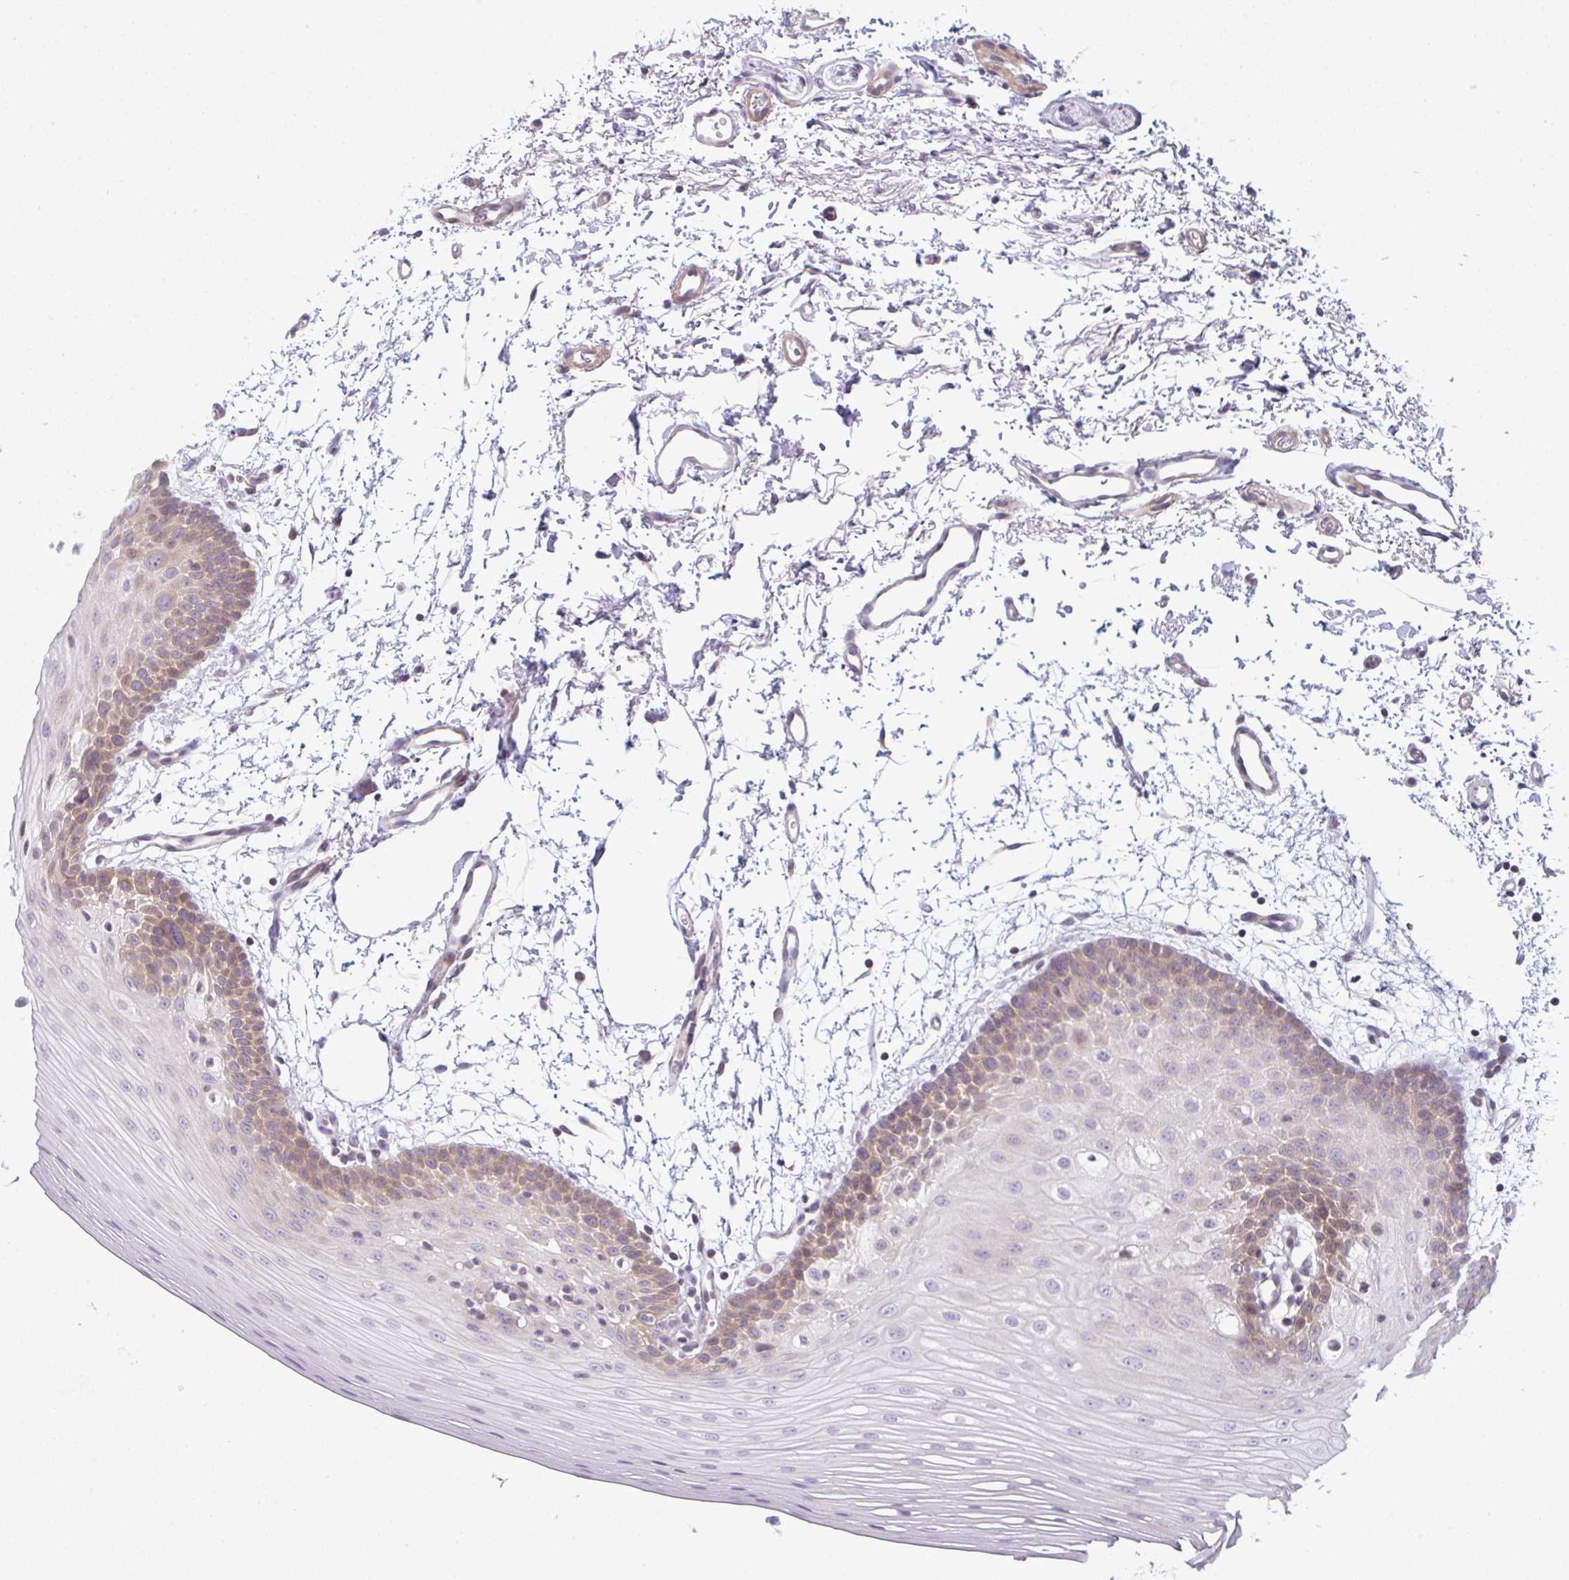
{"staining": {"intensity": "moderate", "quantity": "25%-75%", "location": "cytoplasmic/membranous"}, "tissue": "oral mucosa", "cell_type": "Squamous epithelial cells", "image_type": "normal", "snomed": [{"axis": "morphology", "description": "Normal tissue, NOS"}, {"axis": "topography", "description": "Oral tissue"}], "caption": "Immunohistochemical staining of benign human oral mucosa displays 25%-75% levels of moderate cytoplasmic/membranous protein staining in approximately 25%-75% of squamous epithelial cells. The staining is performed using DAB brown chromogen to label protein expression. The nuclei are counter-stained blue using hematoxylin.", "gene": "TMEM237", "patient": {"sex": "female", "age": 81}}